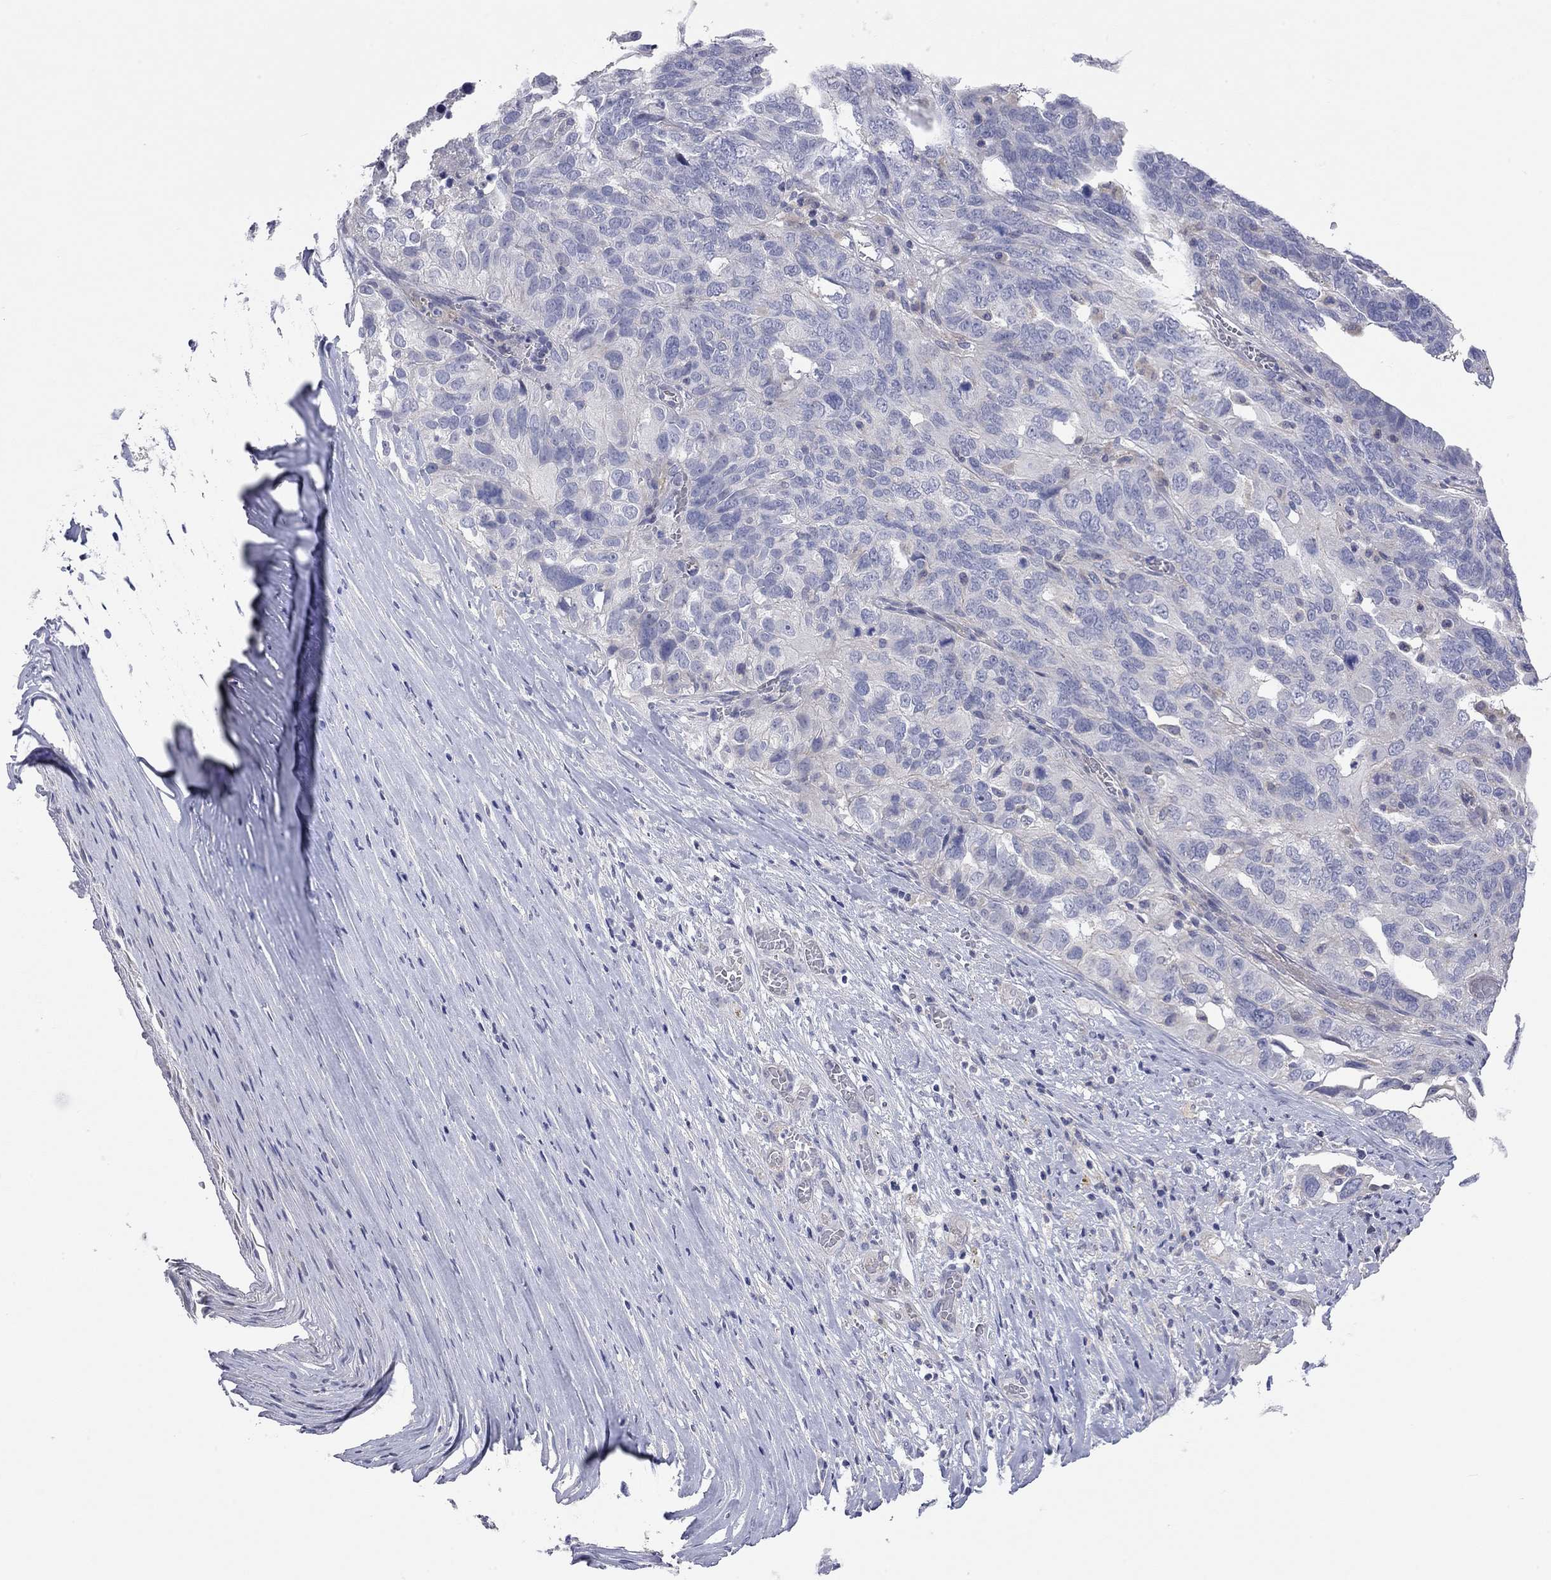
{"staining": {"intensity": "negative", "quantity": "none", "location": "none"}, "tissue": "ovarian cancer", "cell_type": "Tumor cells", "image_type": "cancer", "snomed": [{"axis": "morphology", "description": "Carcinoma, endometroid"}, {"axis": "topography", "description": "Soft tissue"}, {"axis": "topography", "description": "Ovary"}], "caption": "Immunohistochemistry (IHC) micrograph of endometroid carcinoma (ovarian) stained for a protein (brown), which displays no positivity in tumor cells.", "gene": "KCNB1", "patient": {"sex": "female", "age": 52}}